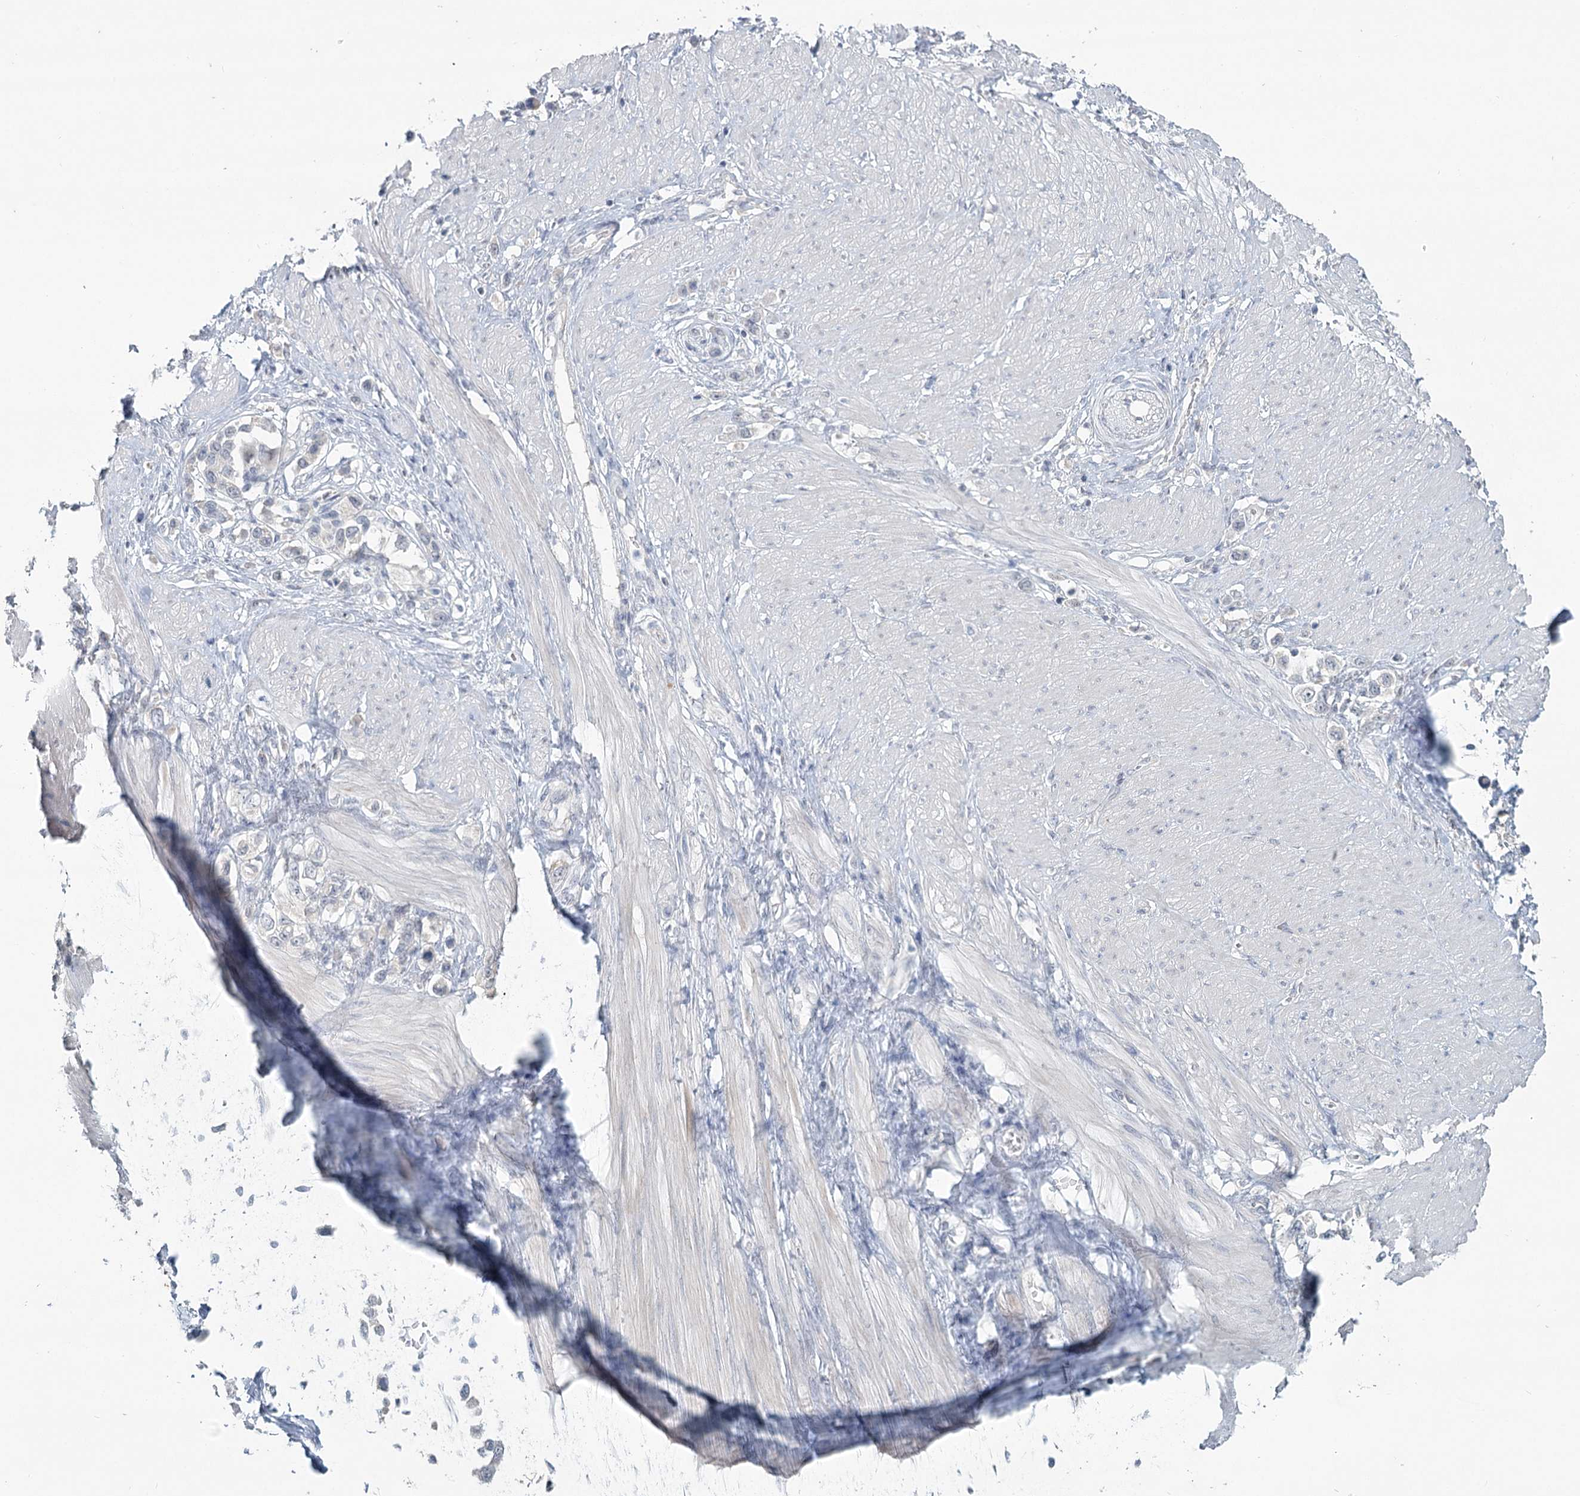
{"staining": {"intensity": "negative", "quantity": "none", "location": "none"}, "tissue": "stomach cancer", "cell_type": "Tumor cells", "image_type": "cancer", "snomed": [{"axis": "morphology", "description": "Adenocarcinoma, NOS"}, {"axis": "topography", "description": "Stomach"}], "caption": "DAB (3,3'-diaminobenzidine) immunohistochemical staining of stomach cancer exhibits no significant positivity in tumor cells. Nuclei are stained in blue.", "gene": "SLC9A3", "patient": {"sex": "female", "age": 65}}